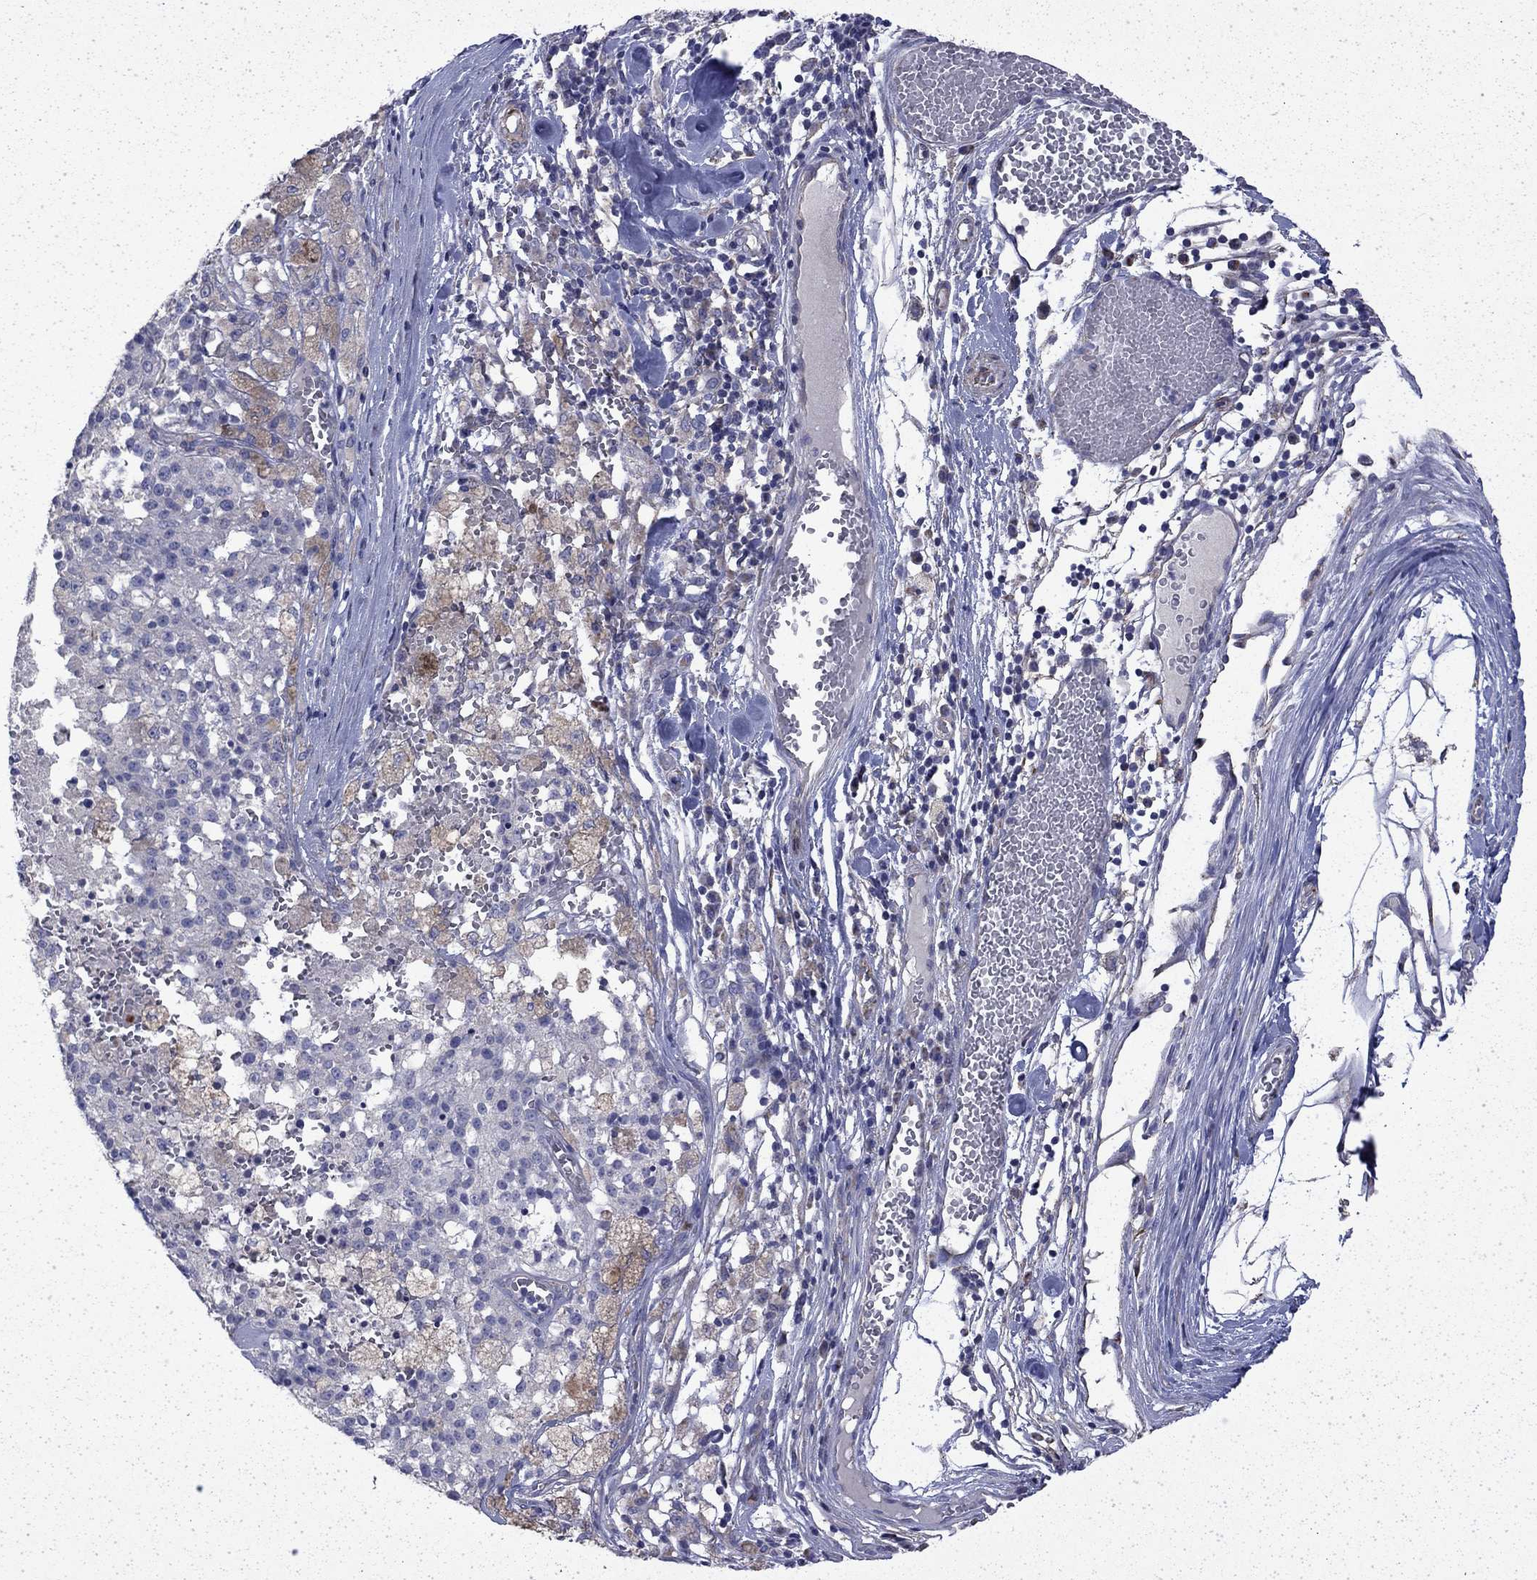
{"staining": {"intensity": "negative", "quantity": "none", "location": "none"}, "tissue": "melanoma", "cell_type": "Tumor cells", "image_type": "cancer", "snomed": [{"axis": "morphology", "description": "Malignant melanoma, Metastatic site"}, {"axis": "topography", "description": "Lymph node"}], "caption": "An IHC photomicrograph of malignant melanoma (metastatic site) is shown. There is no staining in tumor cells of malignant melanoma (metastatic site). Nuclei are stained in blue.", "gene": "DTNA", "patient": {"sex": "female", "age": 64}}